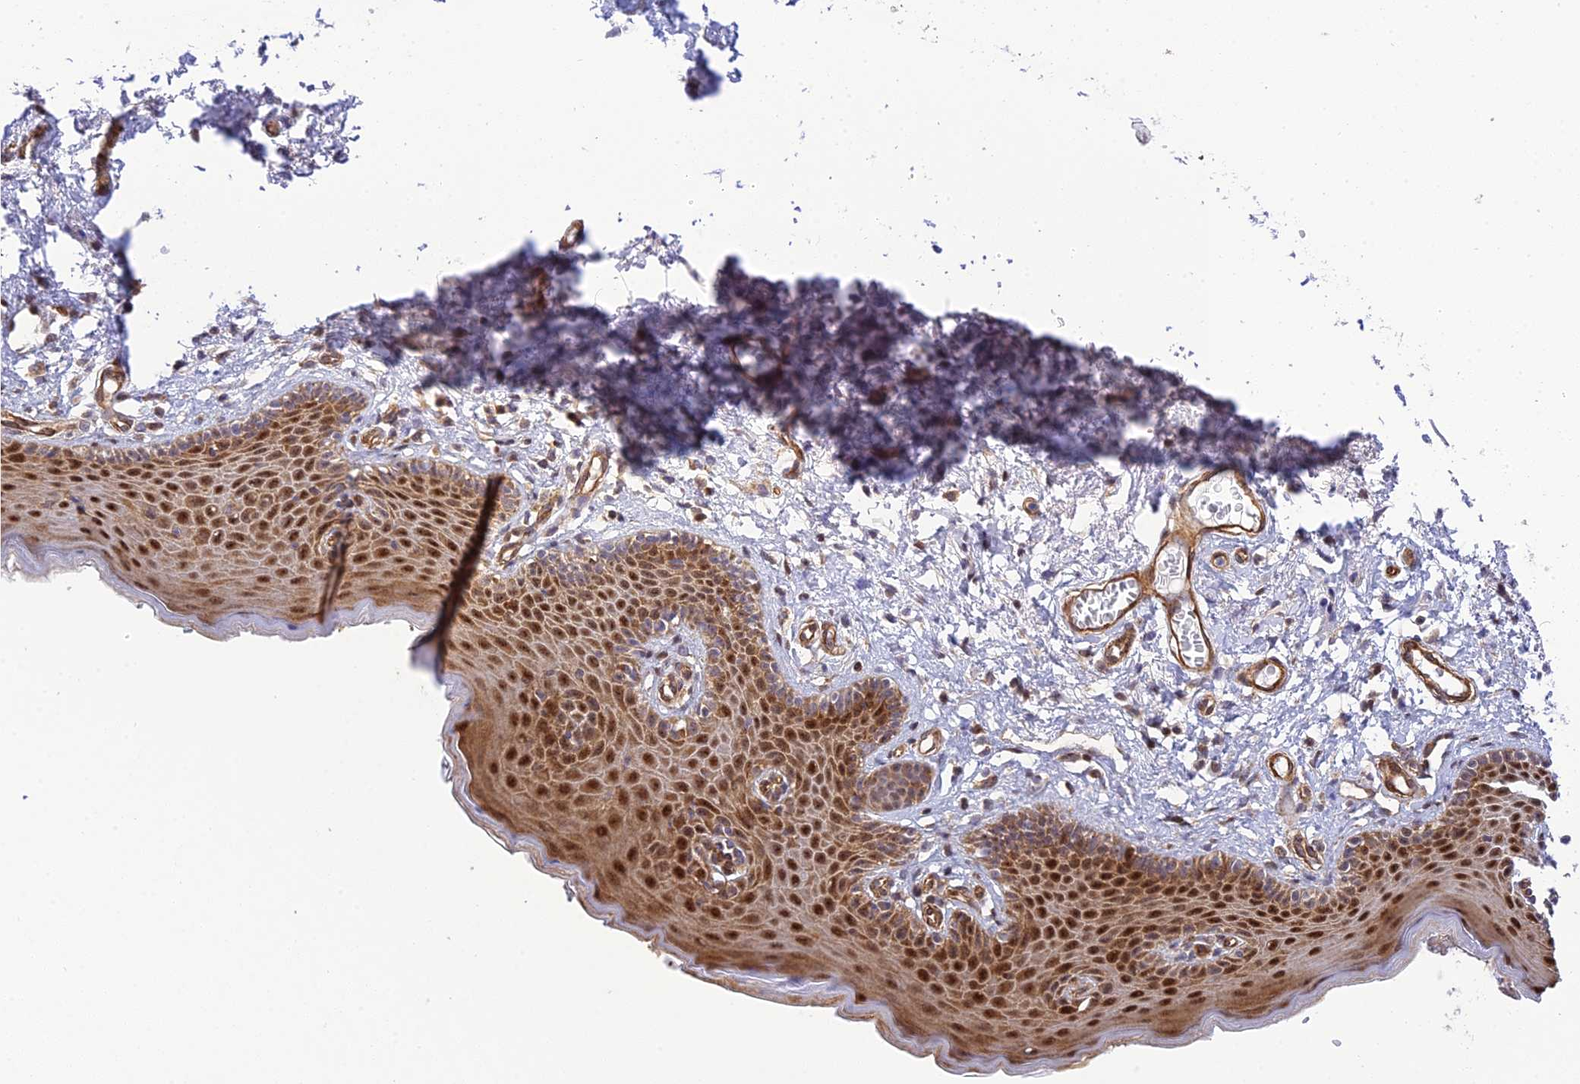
{"staining": {"intensity": "moderate", "quantity": "25%-75%", "location": "cytoplasmic/membranous,nuclear"}, "tissue": "skin", "cell_type": "Epidermal cells", "image_type": "normal", "snomed": [{"axis": "morphology", "description": "Normal tissue, NOS"}, {"axis": "topography", "description": "Vulva"}], "caption": "Epidermal cells reveal moderate cytoplasmic/membranous,nuclear expression in approximately 25%-75% of cells in benign skin. The staining was performed using DAB (3,3'-diaminobenzidine) to visualize the protein expression in brown, while the nuclei were stained in blue with hematoxylin (Magnification: 20x).", "gene": "ZNF584", "patient": {"sex": "female", "age": 66}}